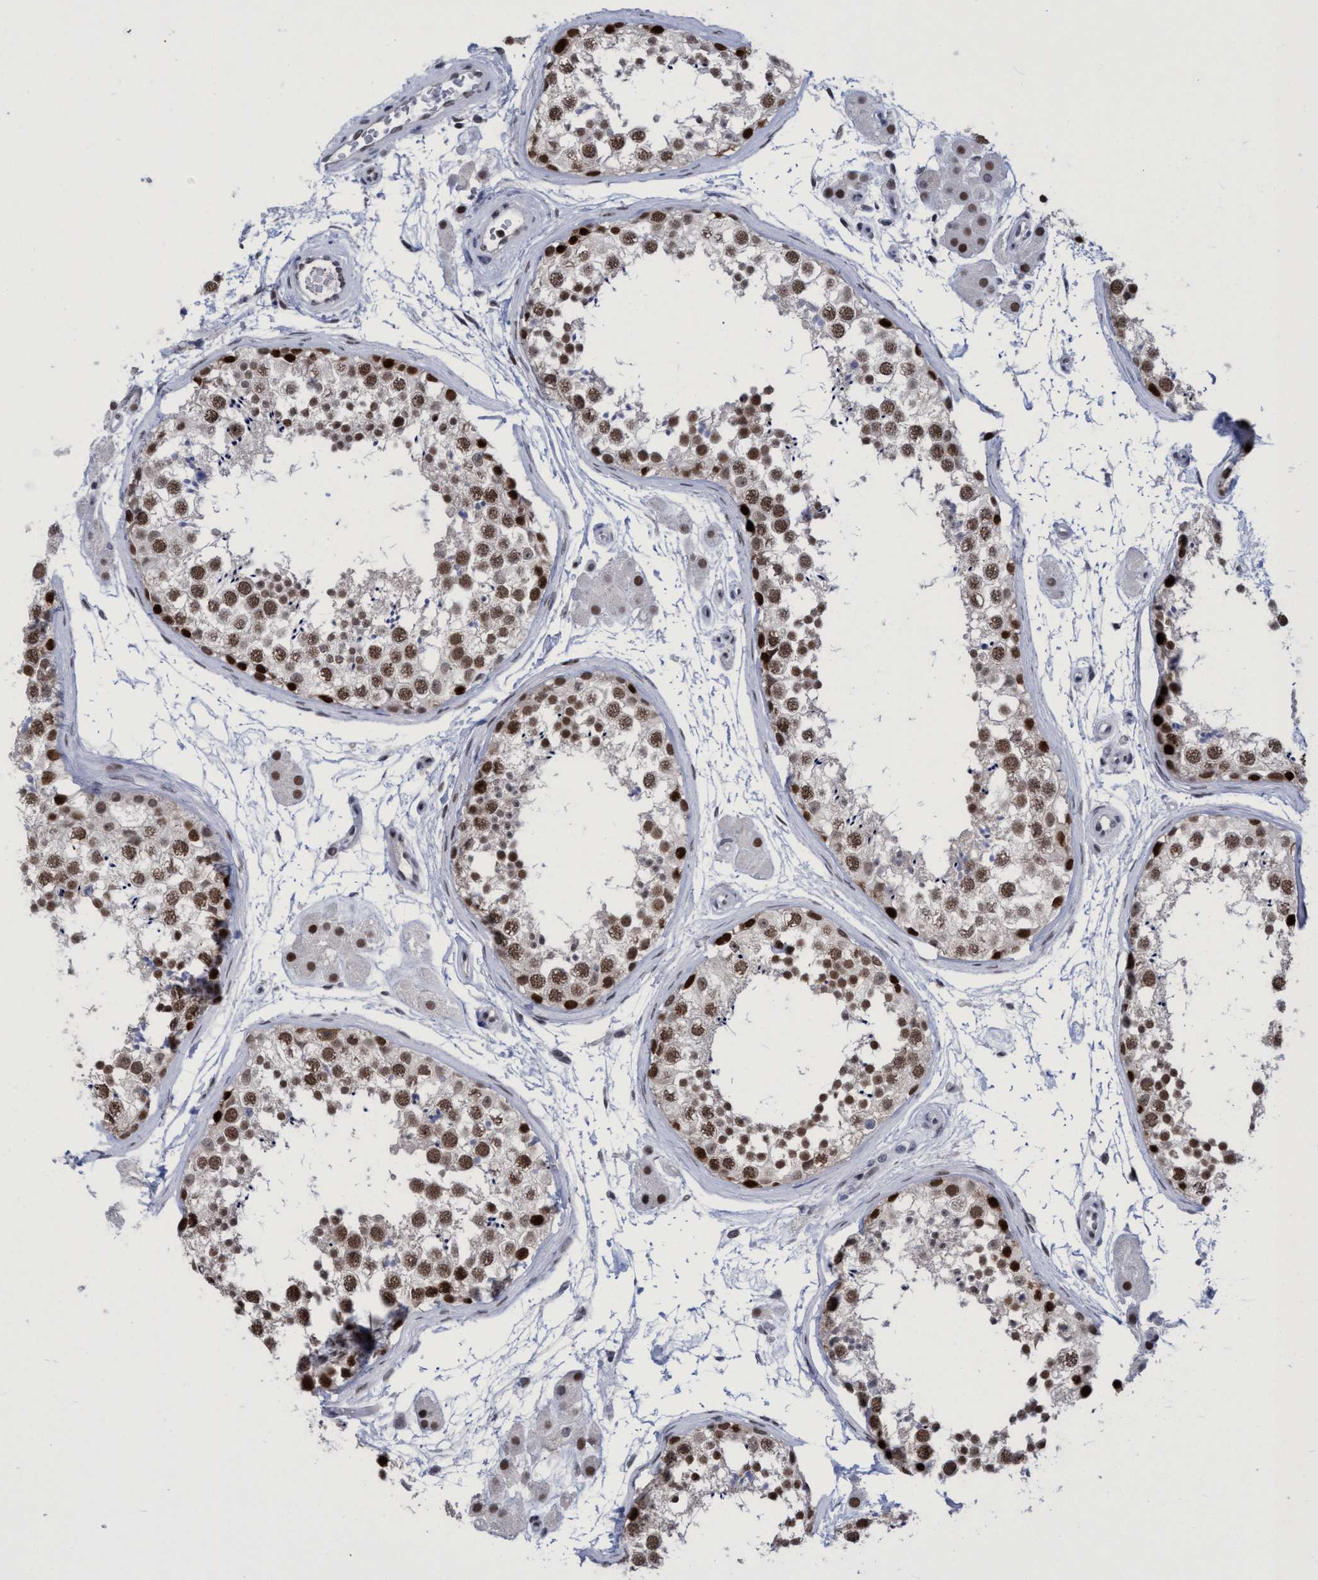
{"staining": {"intensity": "strong", "quantity": "25%-75%", "location": "nuclear"}, "tissue": "testis", "cell_type": "Cells in seminiferous ducts", "image_type": "normal", "snomed": [{"axis": "morphology", "description": "Normal tissue, NOS"}, {"axis": "topography", "description": "Testis"}], "caption": "This micrograph exhibits IHC staining of normal human testis, with high strong nuclear expression in approximately 25%-75% of cells in seminiferous ducts.", "gene": "C9orf78", "patient": {"sex": "male", "age": 56}}